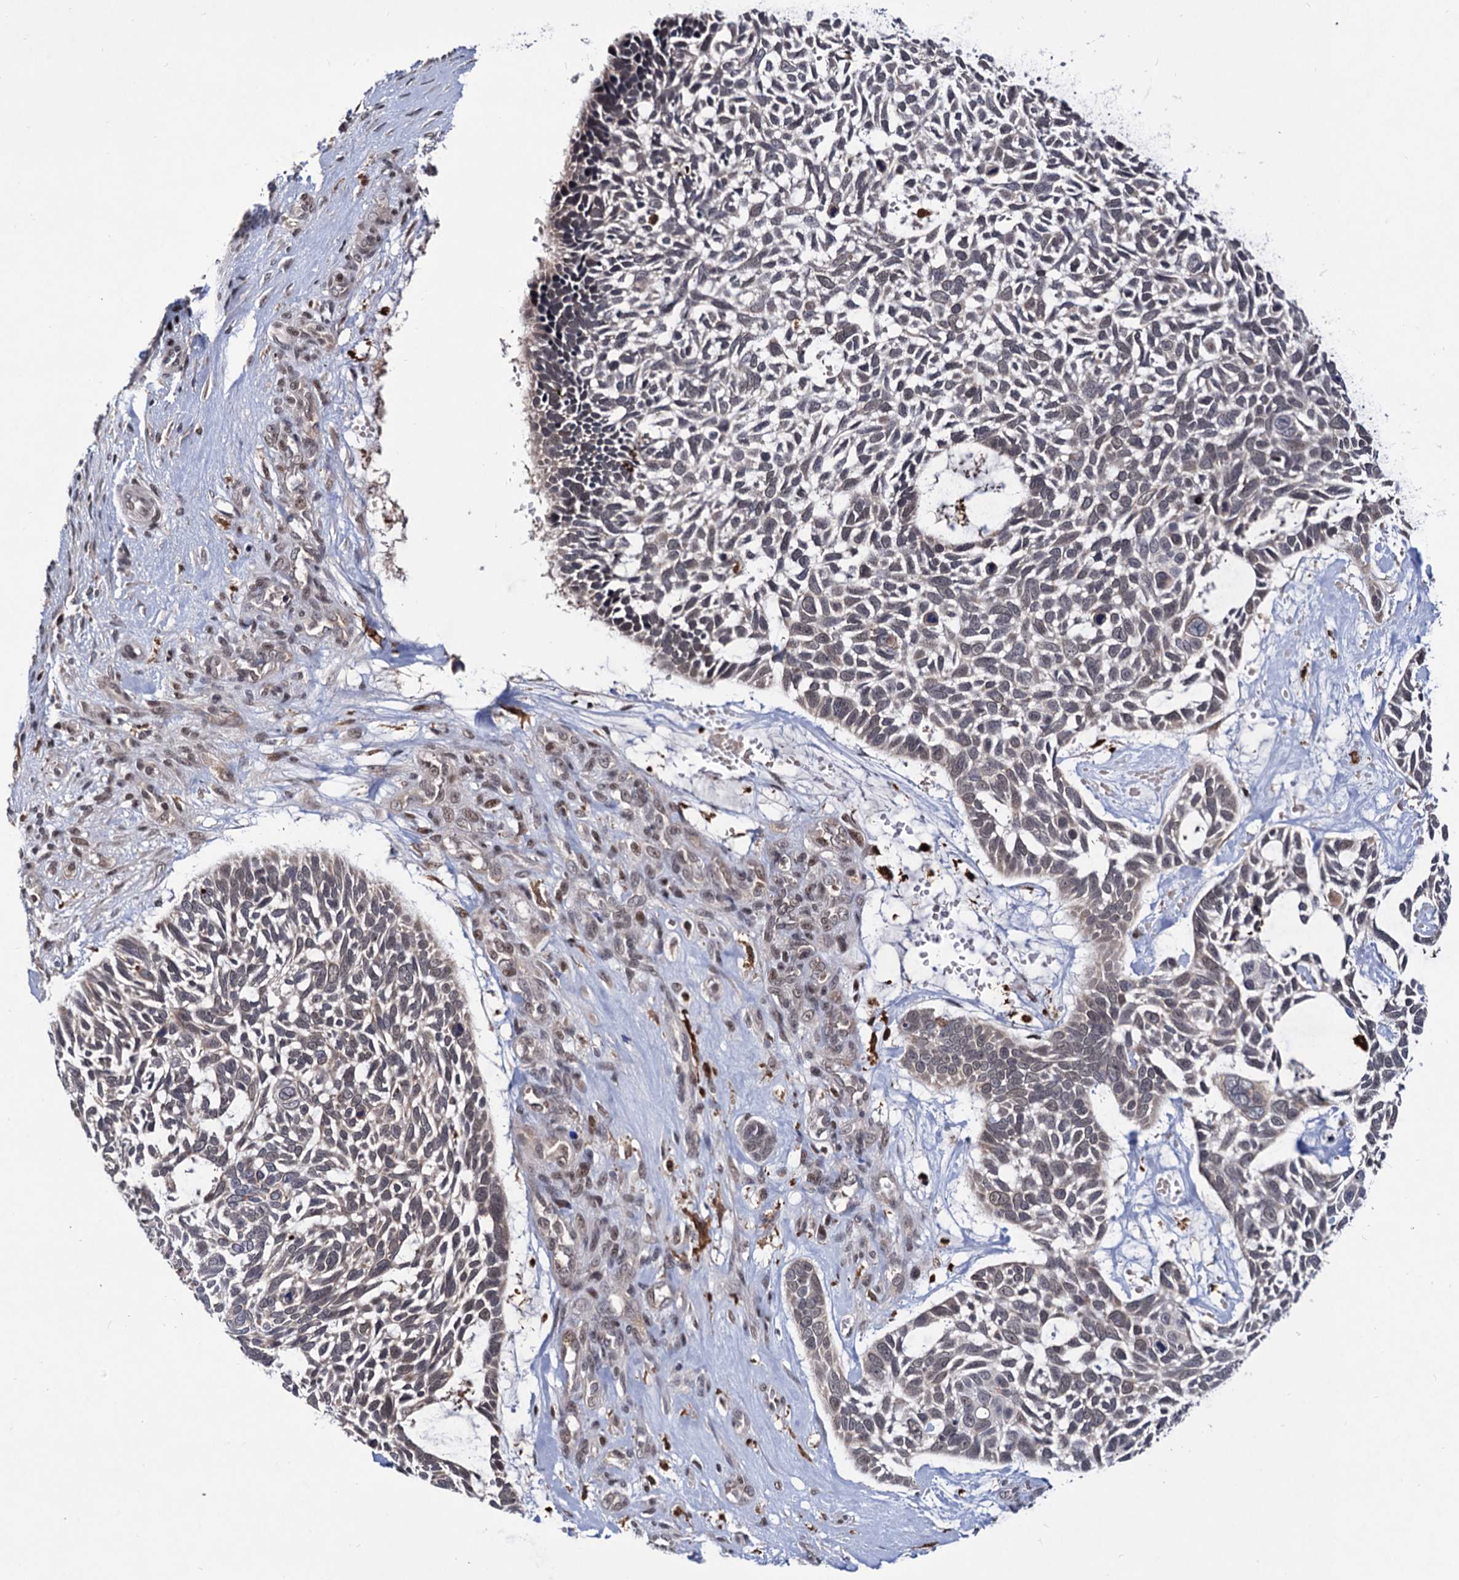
{"staining": {"intensity": "negative", "quantity": "none", "location": "none"}, "tissue": "skin cancer", "cell_type": "Tumor cells", "image_type": "cancer", "snomed": [{"axis": "morphology", "description": "Basal cell carcinoma"}, {"axis": "topography", "description": "Skin"}], "caption": "High magnification brightfield microscopy of skin cancer (basal cell carcinoma) stained with DAB (brown) and counterstained with hematoxylin (blue): tumor cells show no significant expression.", "gene": "RNASEH2B", "patient": {"sex": "male", "age": 88}}